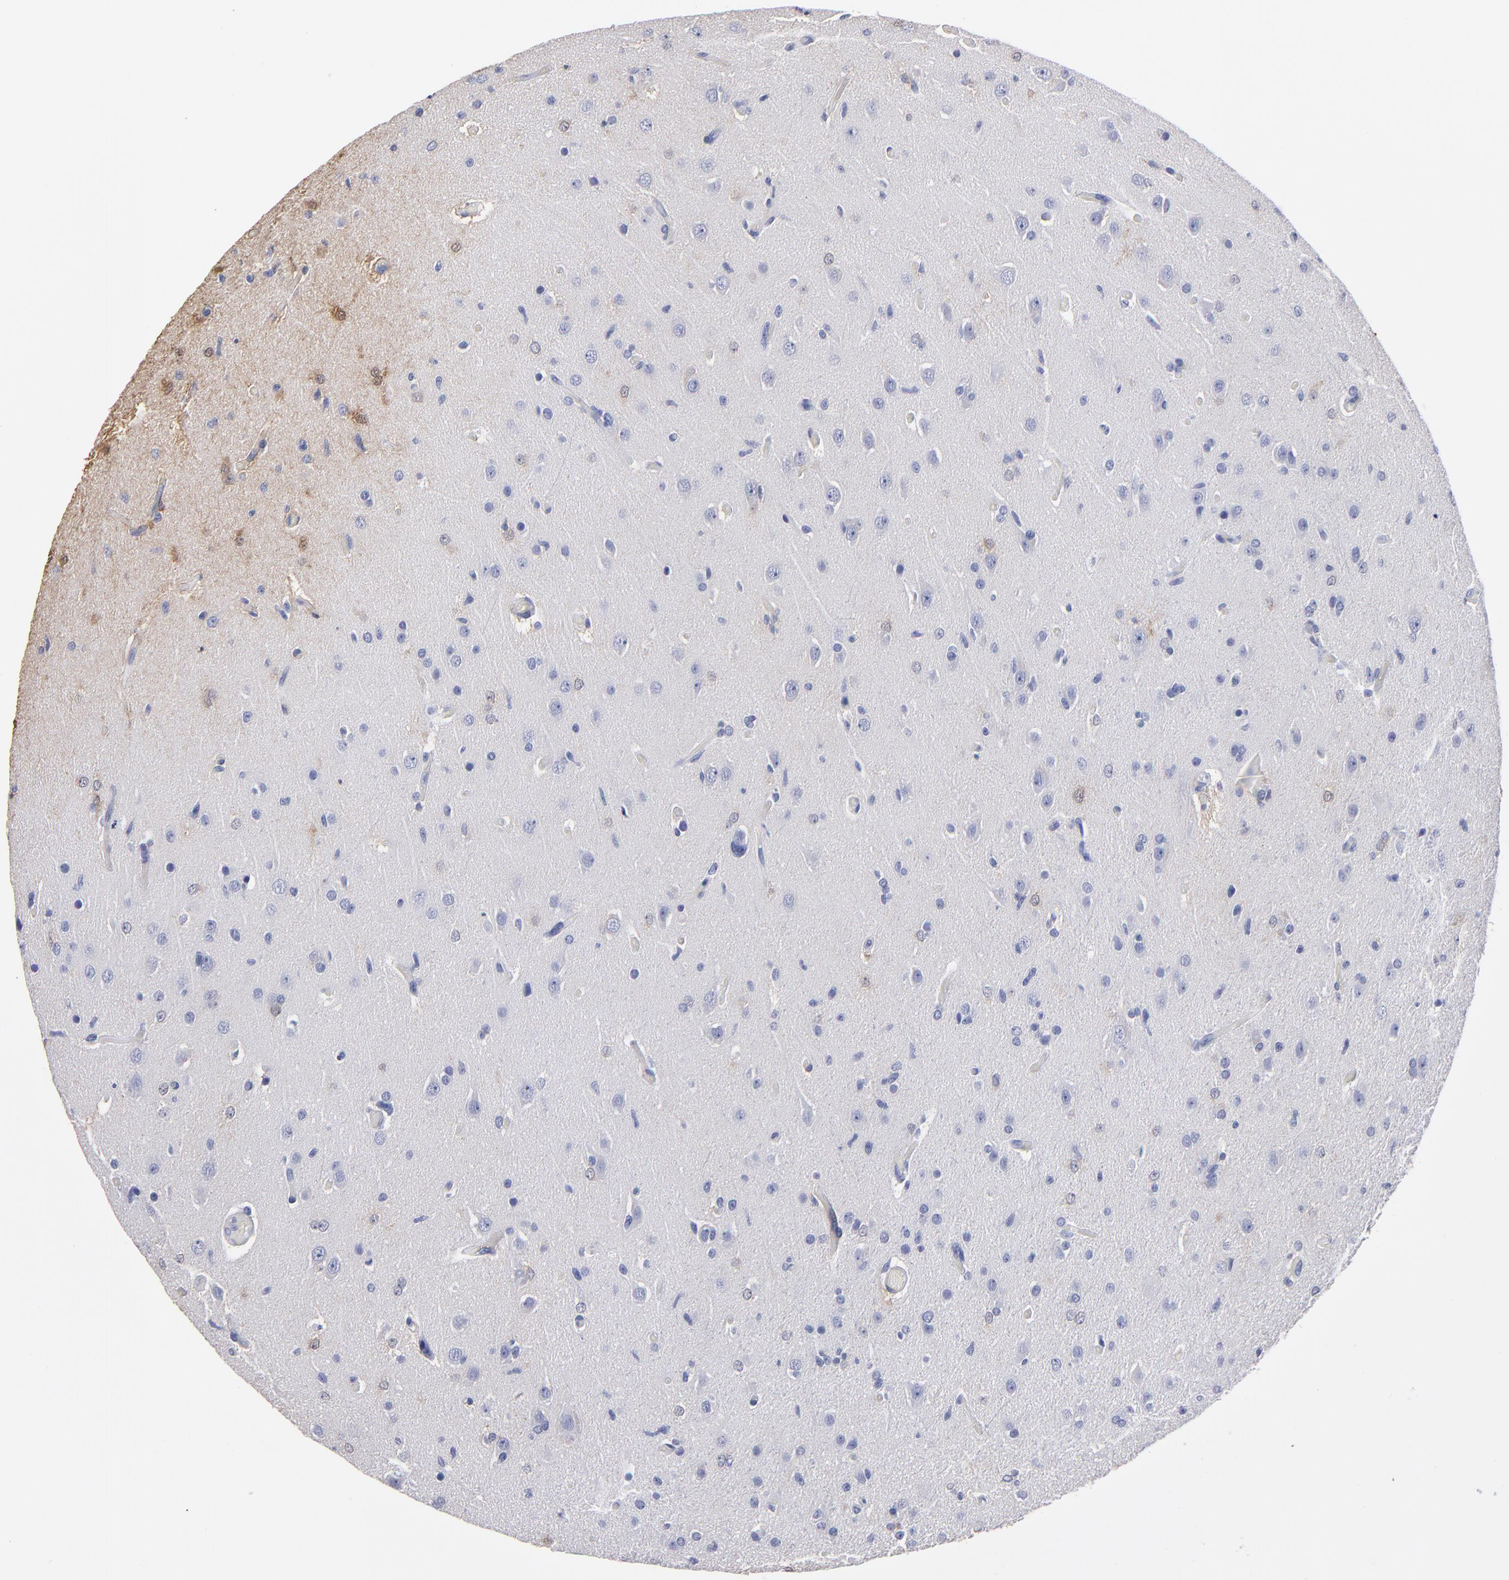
{"staining": {"intensity": "moderate", "quantity": "<25%", "location": "cytoplasmic/membranous"}, "tissue": "glioma", "cell_type": "Tumor cells", "image_type": "cancer", "snomed": [{"axis": "morphology", "description": "Glioma, malignant, High grade"}, {"axis": "topography", "description": "Brain"}], "caption": "Immunohistochemistry histopathology image of neoplastic tissue: human malignant glioma (high-grade) stained using immunohistochemistry reveals low levels of moderate protein expression localized specifically in the cytoplasmic/membranous of tumor cells, appearing as a cytoplasmic/membranous brown color.", "gene": "FABP4", "patient": {"sex": "male", "age": 33}}